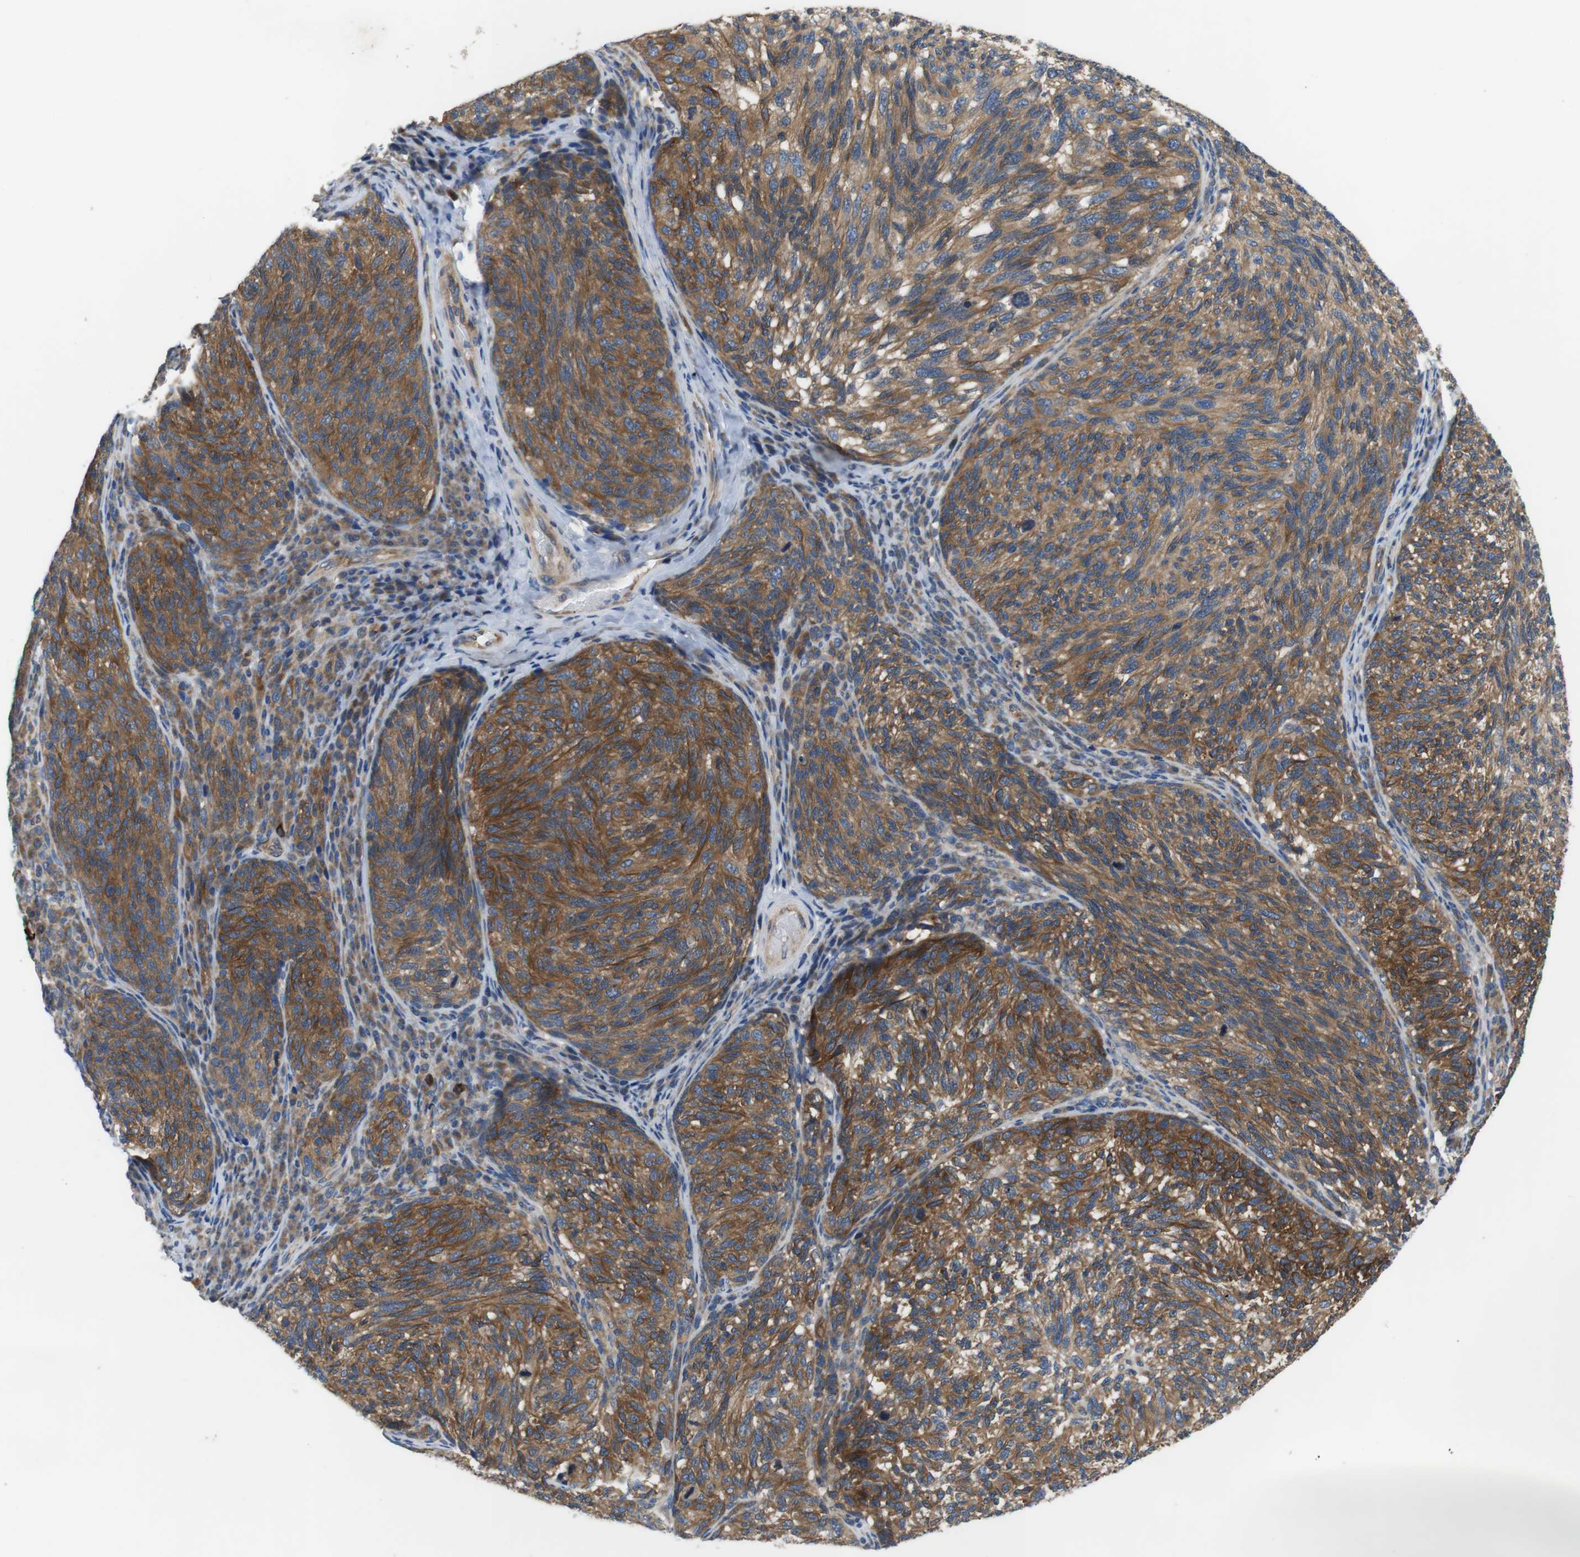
{"staining": {"intensity": "strong", "quantity": ">75%", "location": "cytoplasmic/membranous"}, "tissue": "melanoma", "cell_type": "Tumor cells", "image_type": "cancer", "snomed": [{"axis": "morphology", "description": "Malignant melanoma, NOS"}, {"axis": "topography", "description": "Skin"}], "caption": "Protein analysis of melanoma tissue reveals strong cytoplasmic/membranous positivity in approximately >75% of tumor cells.", "gene": "DCLK1", "patient": {"sex": "female", "age": 73}}